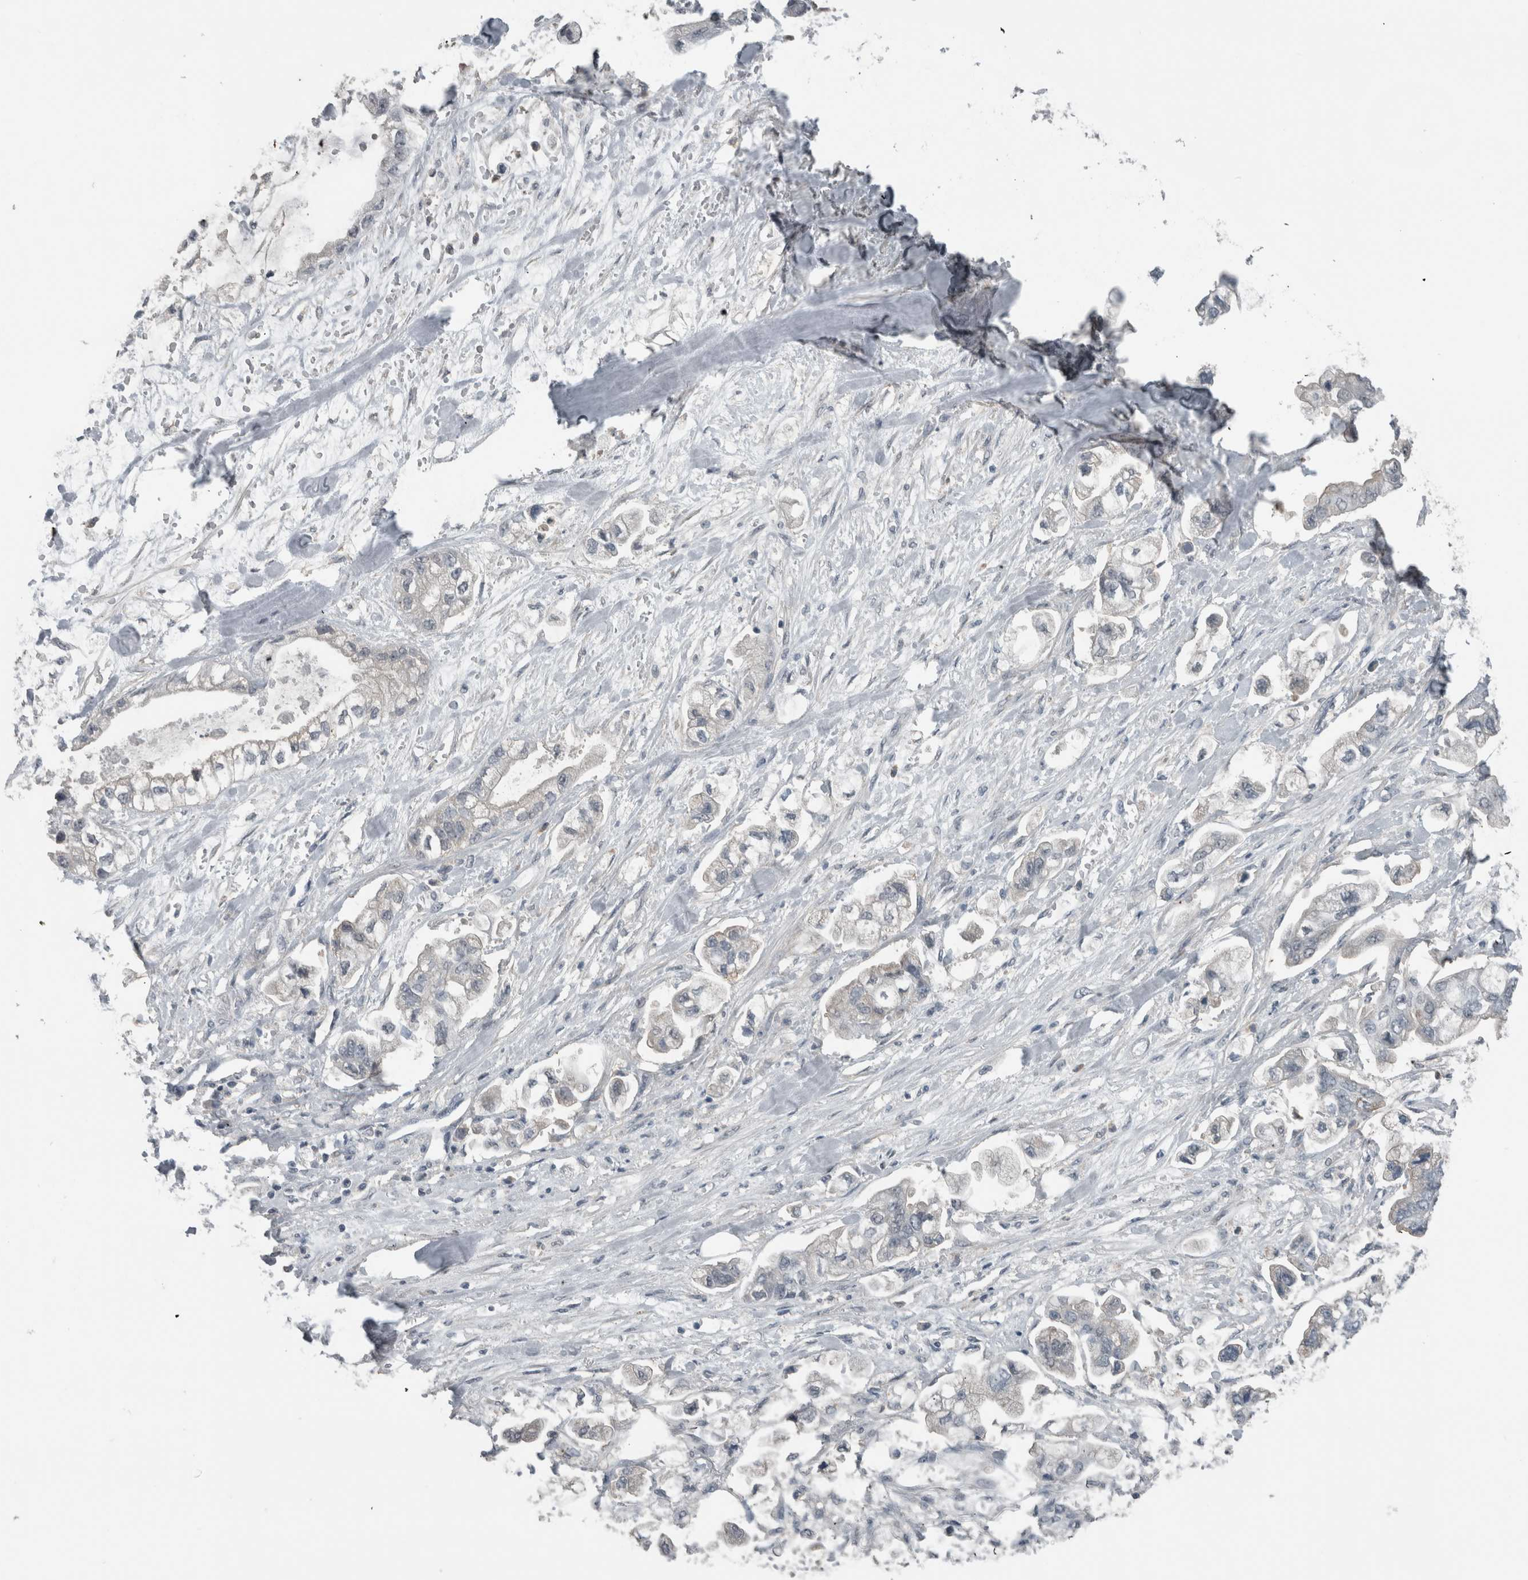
{"staining": {"intensity": "negative", "quantity": "none", "location": "none"}, "tissue": "stomach cancer", "cell_type": "Tumor cells", "image_type": "cancer", "snomed": [{"axis": "morphology", "description": "Normal tissue, NOS"}, {"axis": "morphology", "description": "Adenocarcinoma, NOS"}, {"axis": "topography", "description": "Stomach"}], "caption": "There is no significant staining in tumor cells of stomach adenocarcinoma. The staining is performed using DAB (3,3'-diaminobenzidine) brown chromogen with nuclei counter-stained in using hematoxylin.", "gene": "ACSF2", "patient": {"sex": "male", "age": 62}}